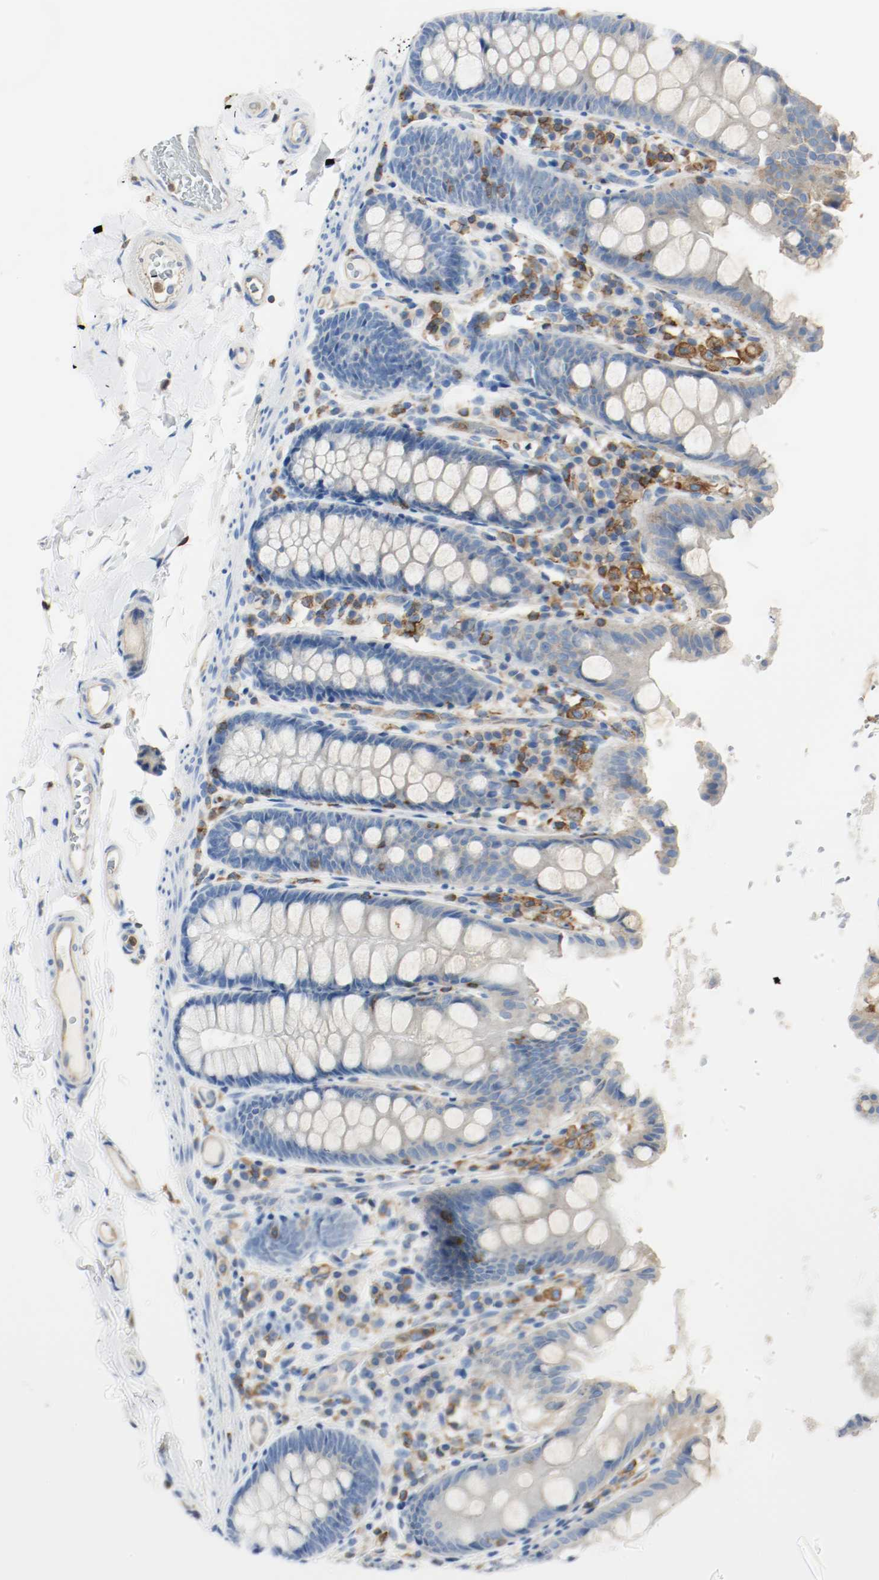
{"staining": {"intensity": "weak", "quantity": ">75%", "location": "cytoplasmic/membranous"}, "tissue": "colon", "cell_type": "Endothelial cells", "image_type": "normal", "snomed": [{"axis": "morphology", "description": "Normal tissue, NOS"}, {"axis": "topography", "description": "Colon"}], "caption": "Protein analysis of unremarkable colon displays weak cytoplasmic/membranous positivity in about >75% of endothelial cells.", "gene": "ARPC1B", "patient": {"sex": "female", "age": 61}}